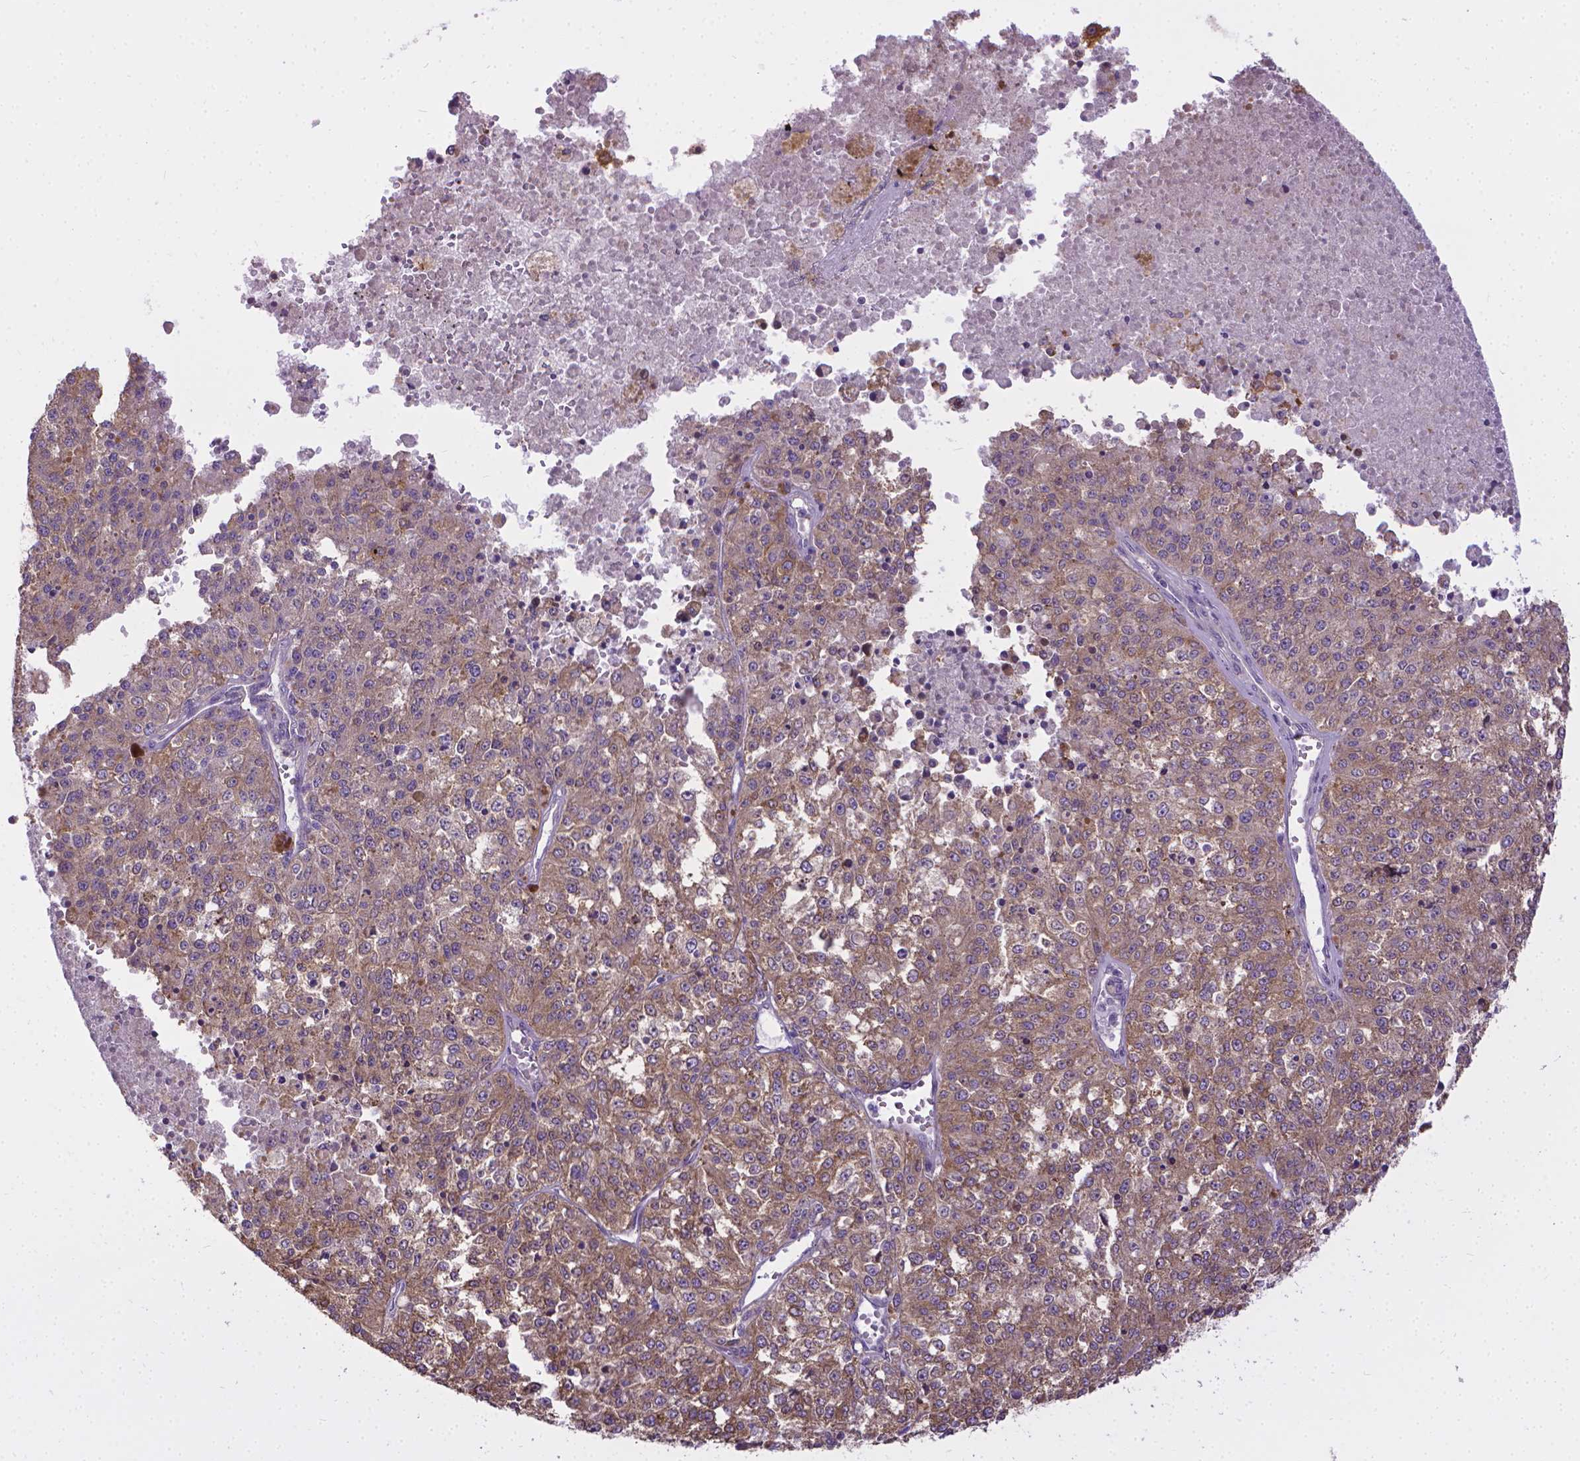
{"staining": {"intensity": "moderate", "quantity": ">75%", "location": "cytoplasmic/membranous"}, "tissue": "melanoma", "cell_type": "Tumor cells", "image_type": "cancer", "snomed": [{"axis": "morphology", "description": "Malignant melanoma, Metastatic site"}, {"axis": "topography", "description": "Lymph node"}], "caption": "This is a photomicrograph of IHC staining of melanoma, which shows moderate positivity in the cytoplasmic/membranous of tumor cells.", "gene": "CFAP299", "patient": {"sex": "female", "age": 64}}